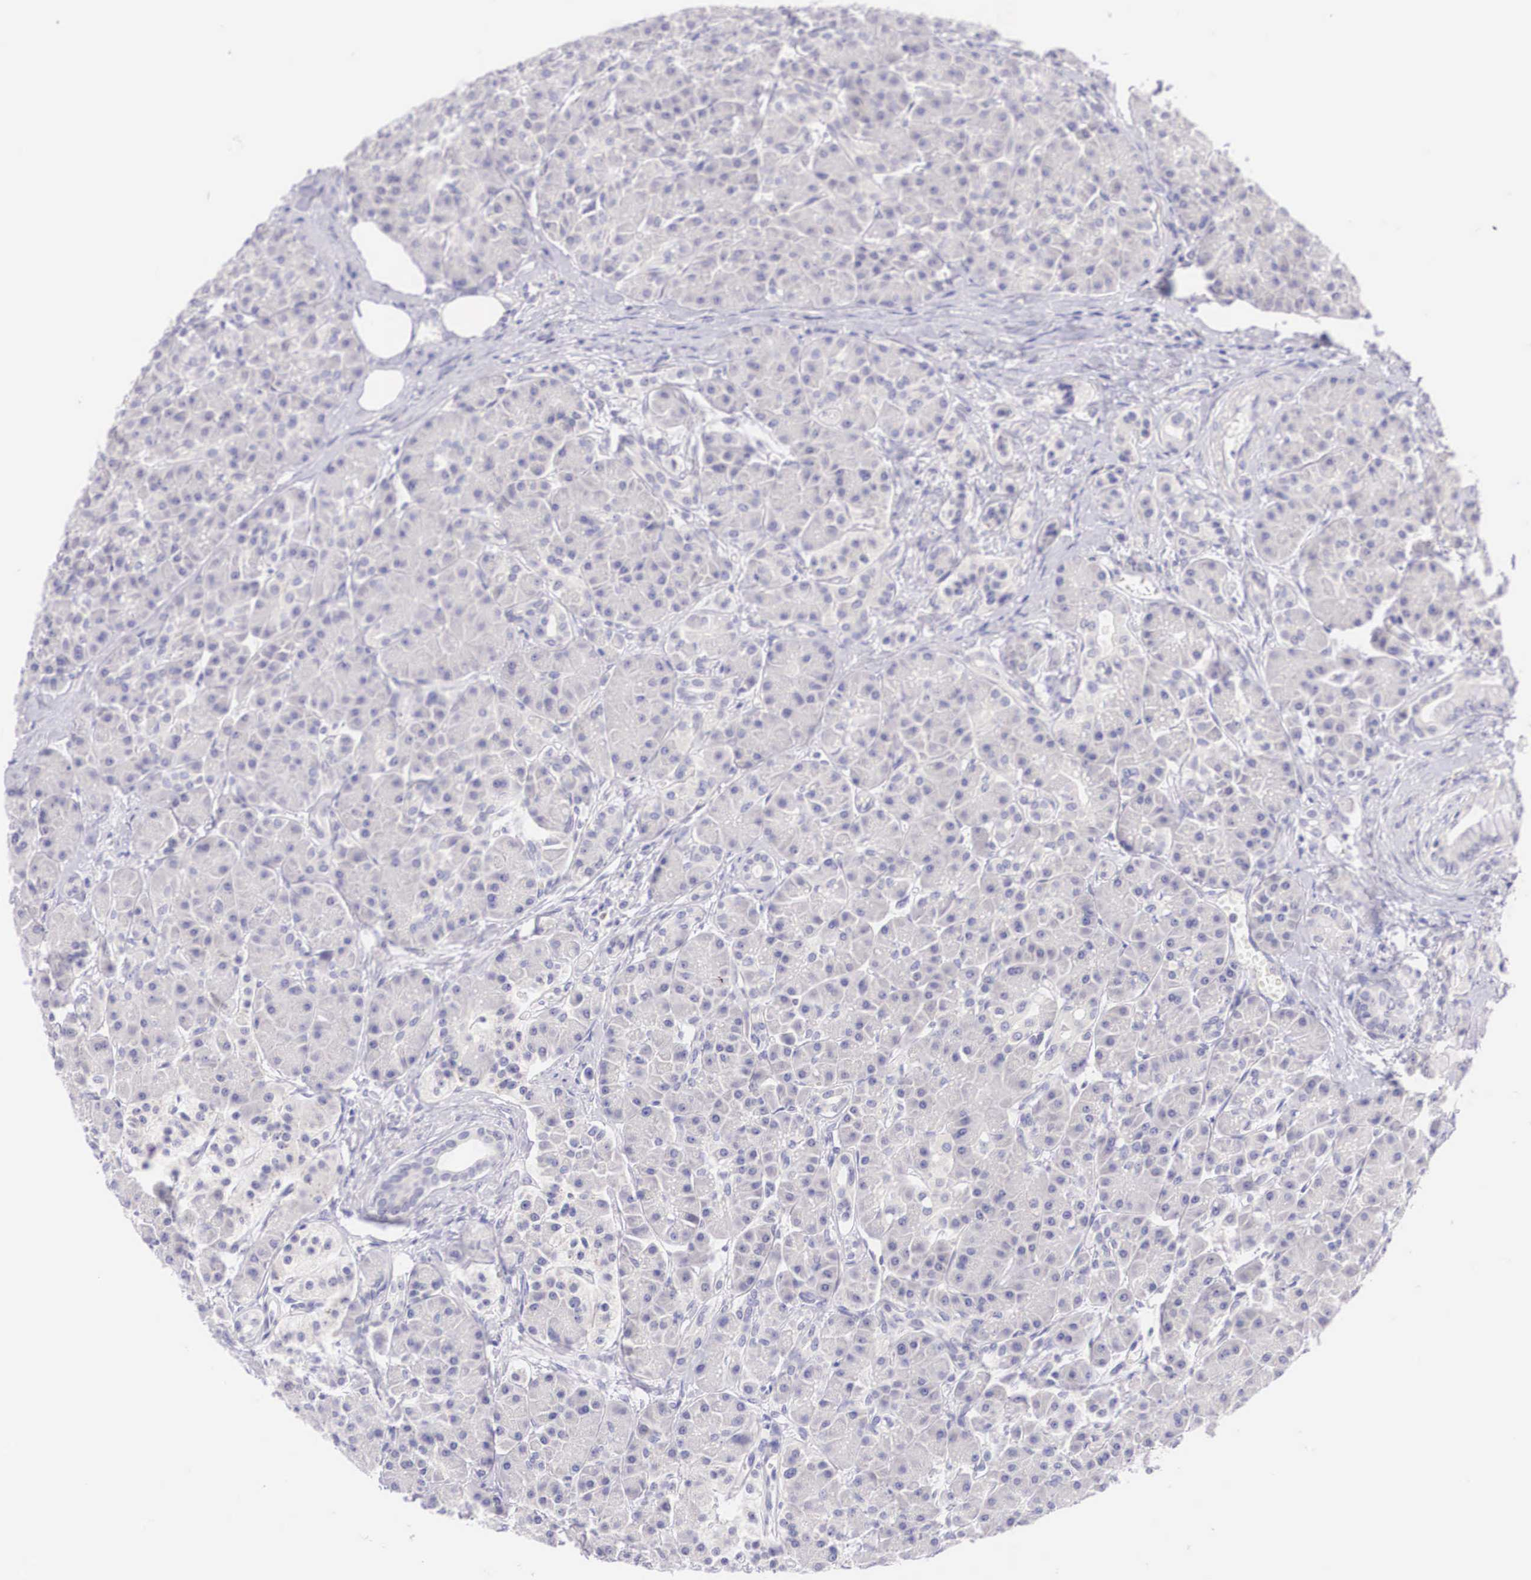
{"staining": {"intensity": "negative", "quantity": "none", "location": "none"}, "tissue": "pancreas", "cell_type": "Exocrine glandular cells", "image_type": "normal", "snomed": [{"axis": "morphology", "description": "Normal tissue, NOS"}, {"axis": "topography", "description": "Pancreas"}], "caption": "Immunohistochemistry of benign pancreas exhibits no positivity in exocrine glandular cells.", "gene": "BCL6", "patient": {"sex": "male", "age": 73}}